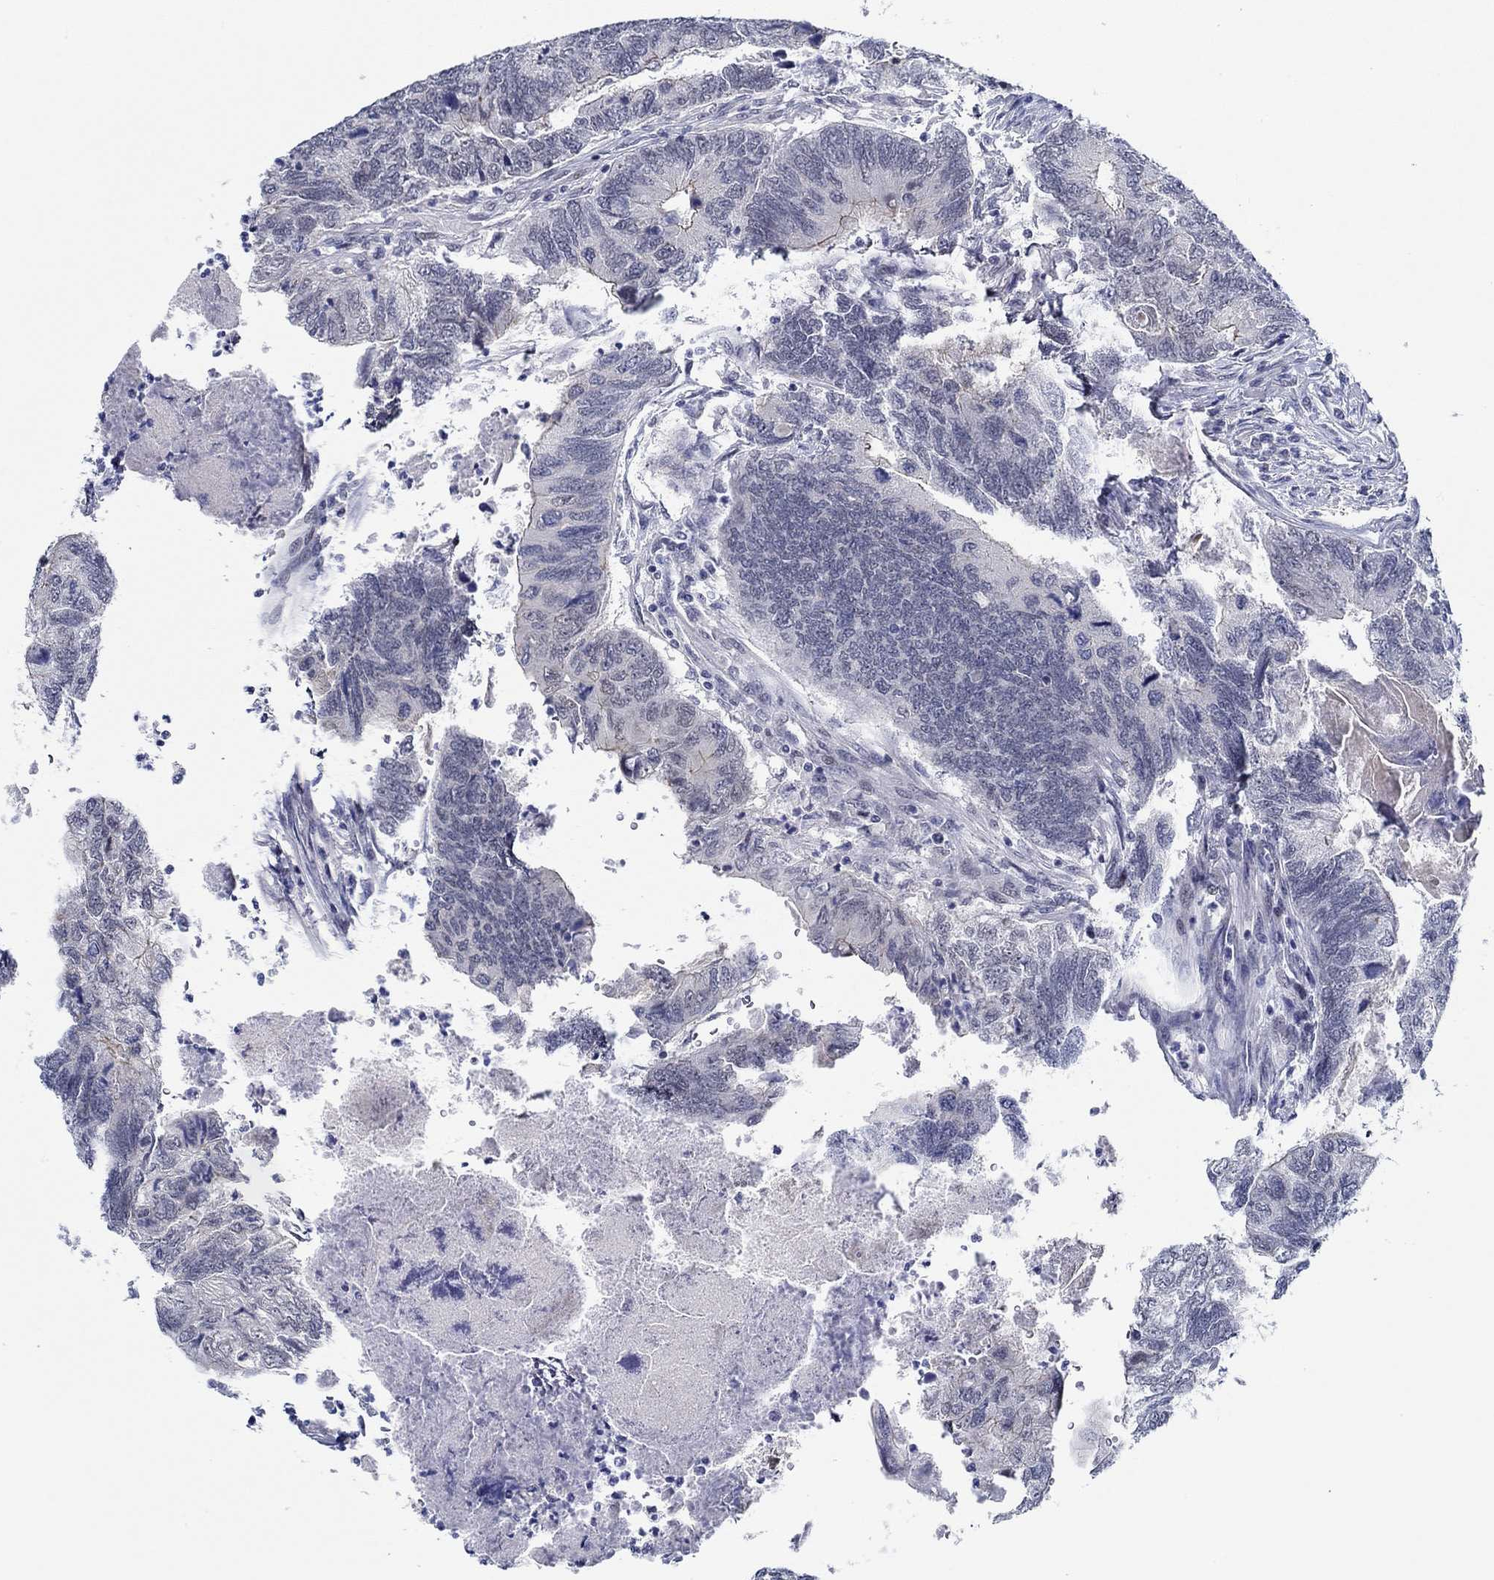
{"staining": {"intensity": "negative", "quantity": "none", "location": "none"}, "tissue": "colorectal cancer", "cell_type": "Tumor cells", "image_type": "cancer", "snomed": [{"axis": "morphology", "description": "Adenocarcinoma, NOS"}, {"axis": "topography", "description": "Colon"}], "caption": "Tumor cells show no significant staining in adenocarcinoma (colorectal).", "gene": "SLC34A1", "patient": {"sex": "female", "age": 67}}